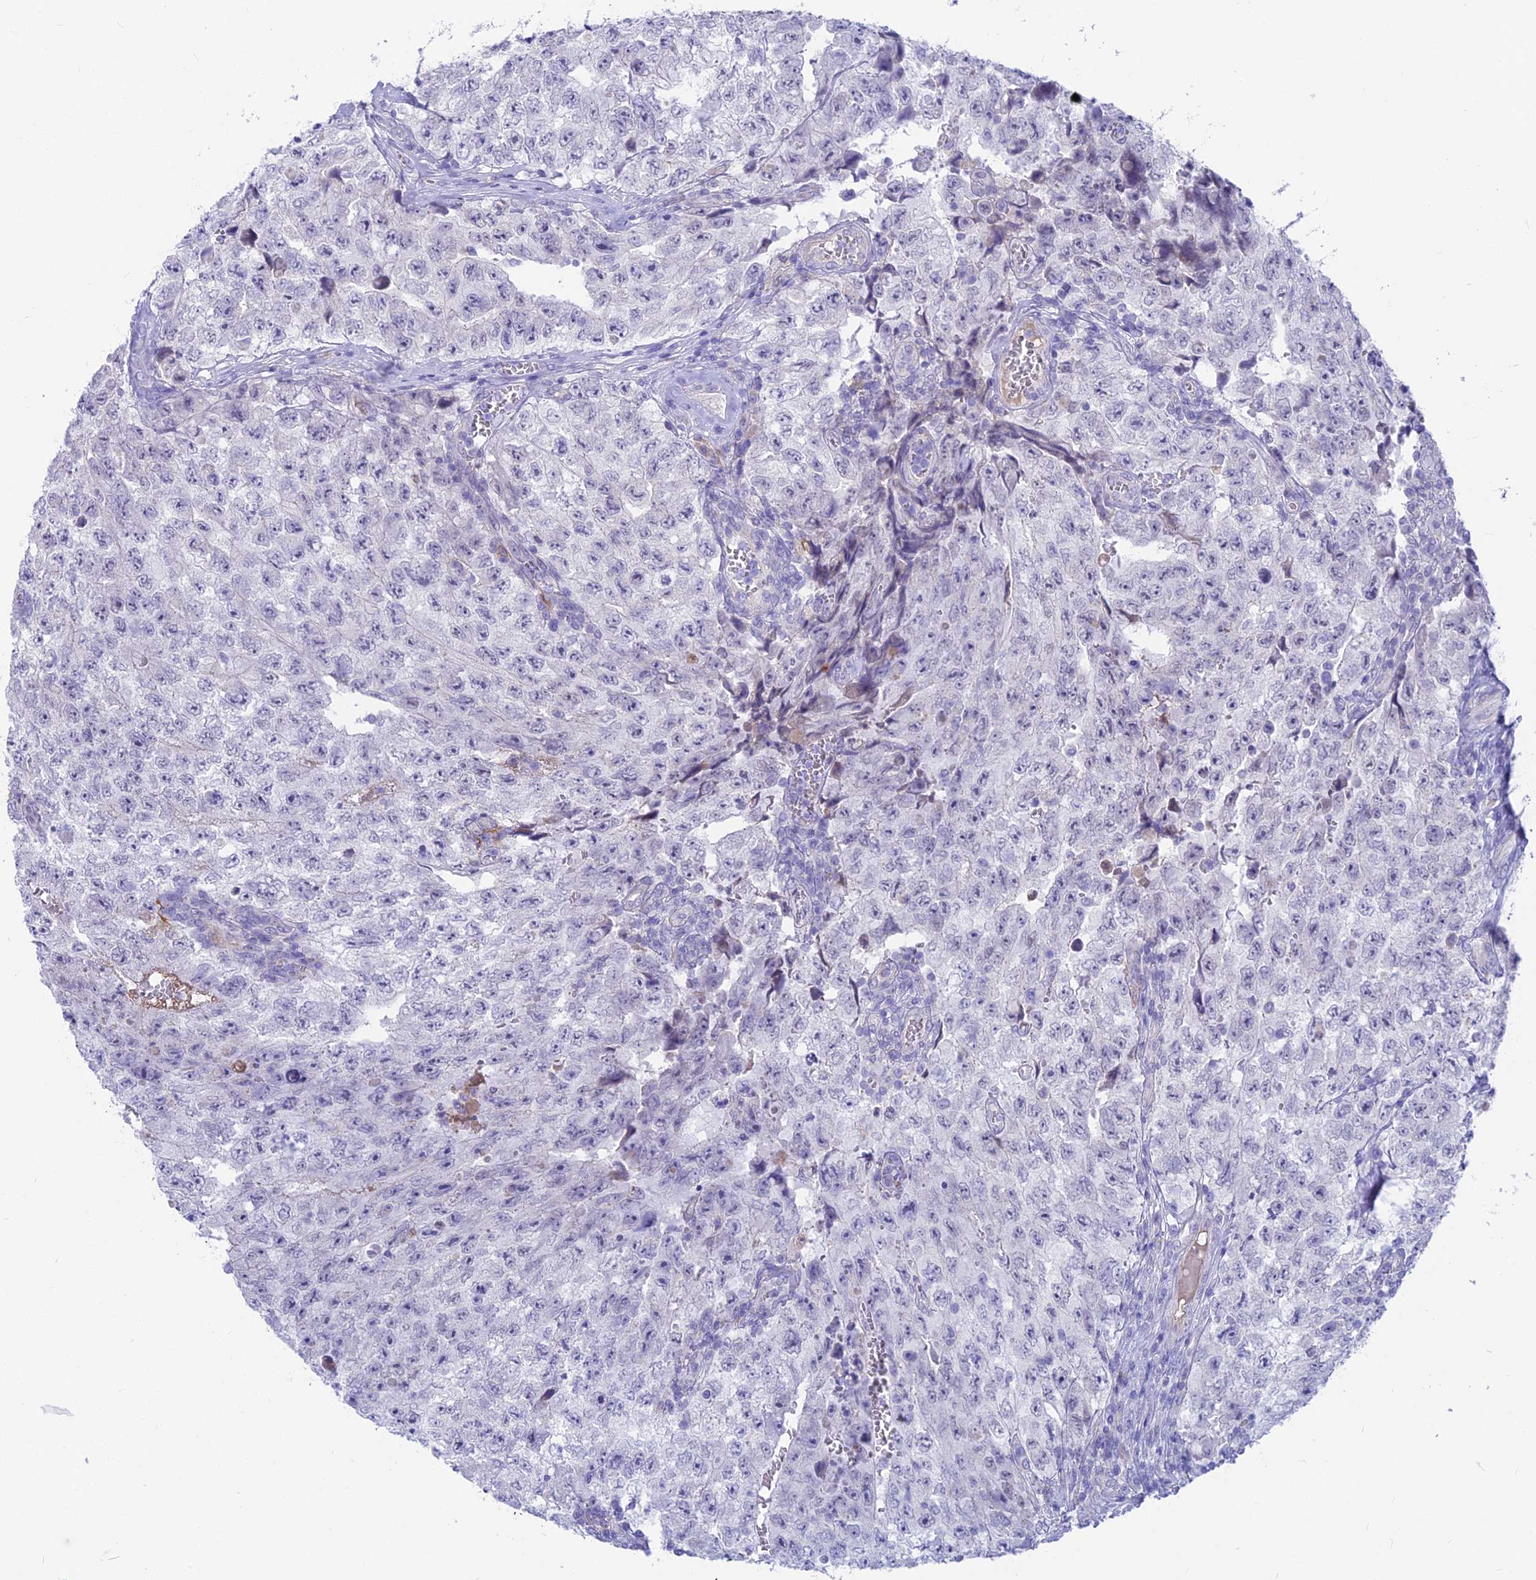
{"staining": {"intensity": "negative", "quantity": "none", "location": "none"}, "tissue": "testis cancer", "cell_type": "Tumor cells", "image_type": "cancer", "snomed": [{"axis": "morphology", "description": "Carcinoma, Embryonal, NOS"}, {"axis": "topography", "description": "Testis"}], "caption": "Tumor cells are negative for protein expression in human testis cancer. (DAB (3,3'-diaminobenzidine) immunohistochemistry visualized using brightfield microscopy, high magnification).", "gene": "SNTN", "patient": {"sex": "male", "age": 17}}